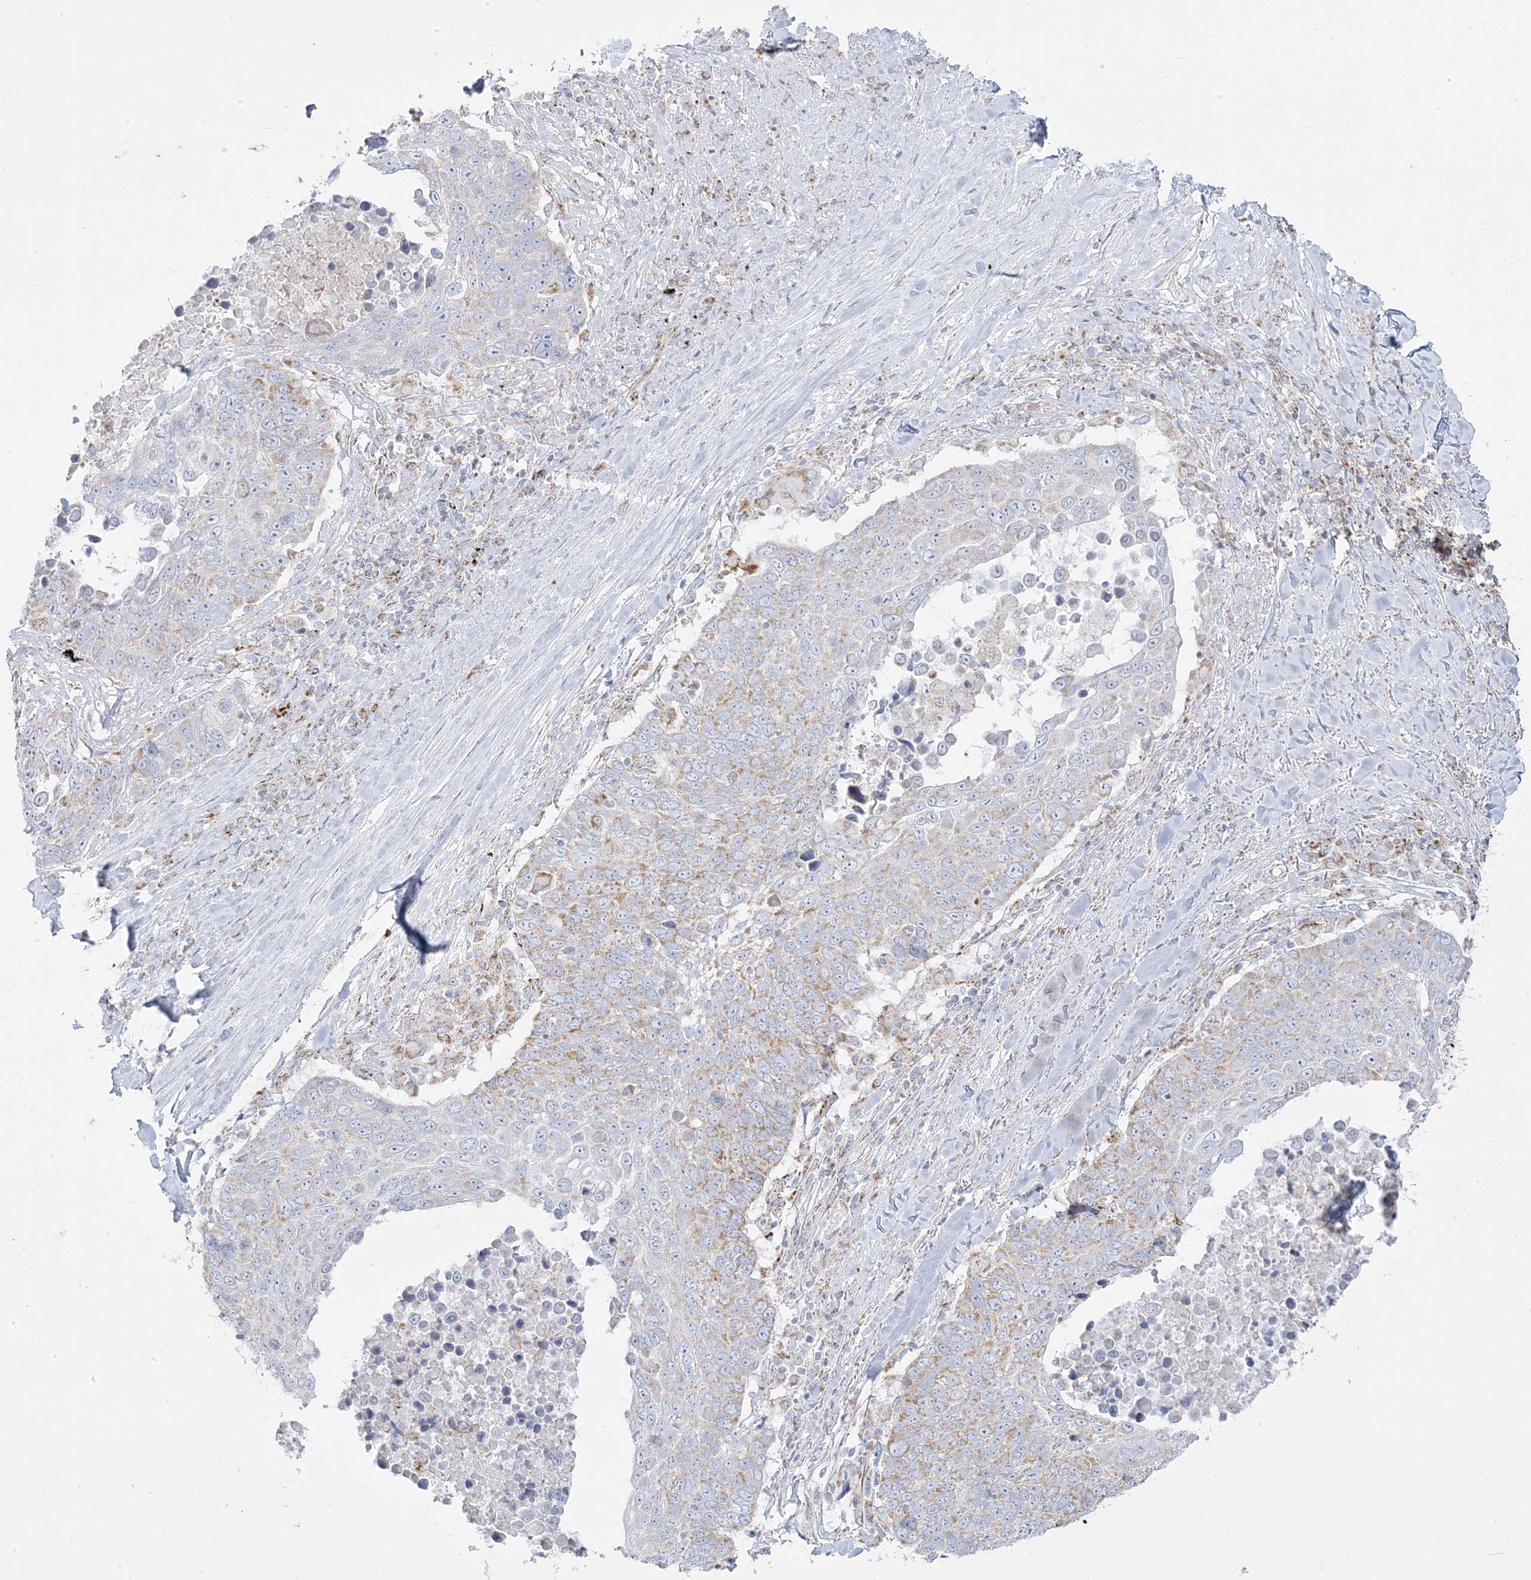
{"staining": {"intensity": "moderate", "quantity": "<25%", "location": "cytoplasmic/membranous"}, "tissue": "lung cancer", "cell_type": "Tumor cells", "image_type": "cancer", "snomed": [{"axis": "morphology", "description": "Squamous cell carcinoma, NOS"}, {"axis": "topography", "description": "Lung"}], "caption": "Protein analysis of lung squamous cell carcinoma tissue displays moderate cytoplasmic/membranous expression in approximately <25% of tumor cells.", "gene": "PCCB", "patient": {"sex": "male", "age": 66}}